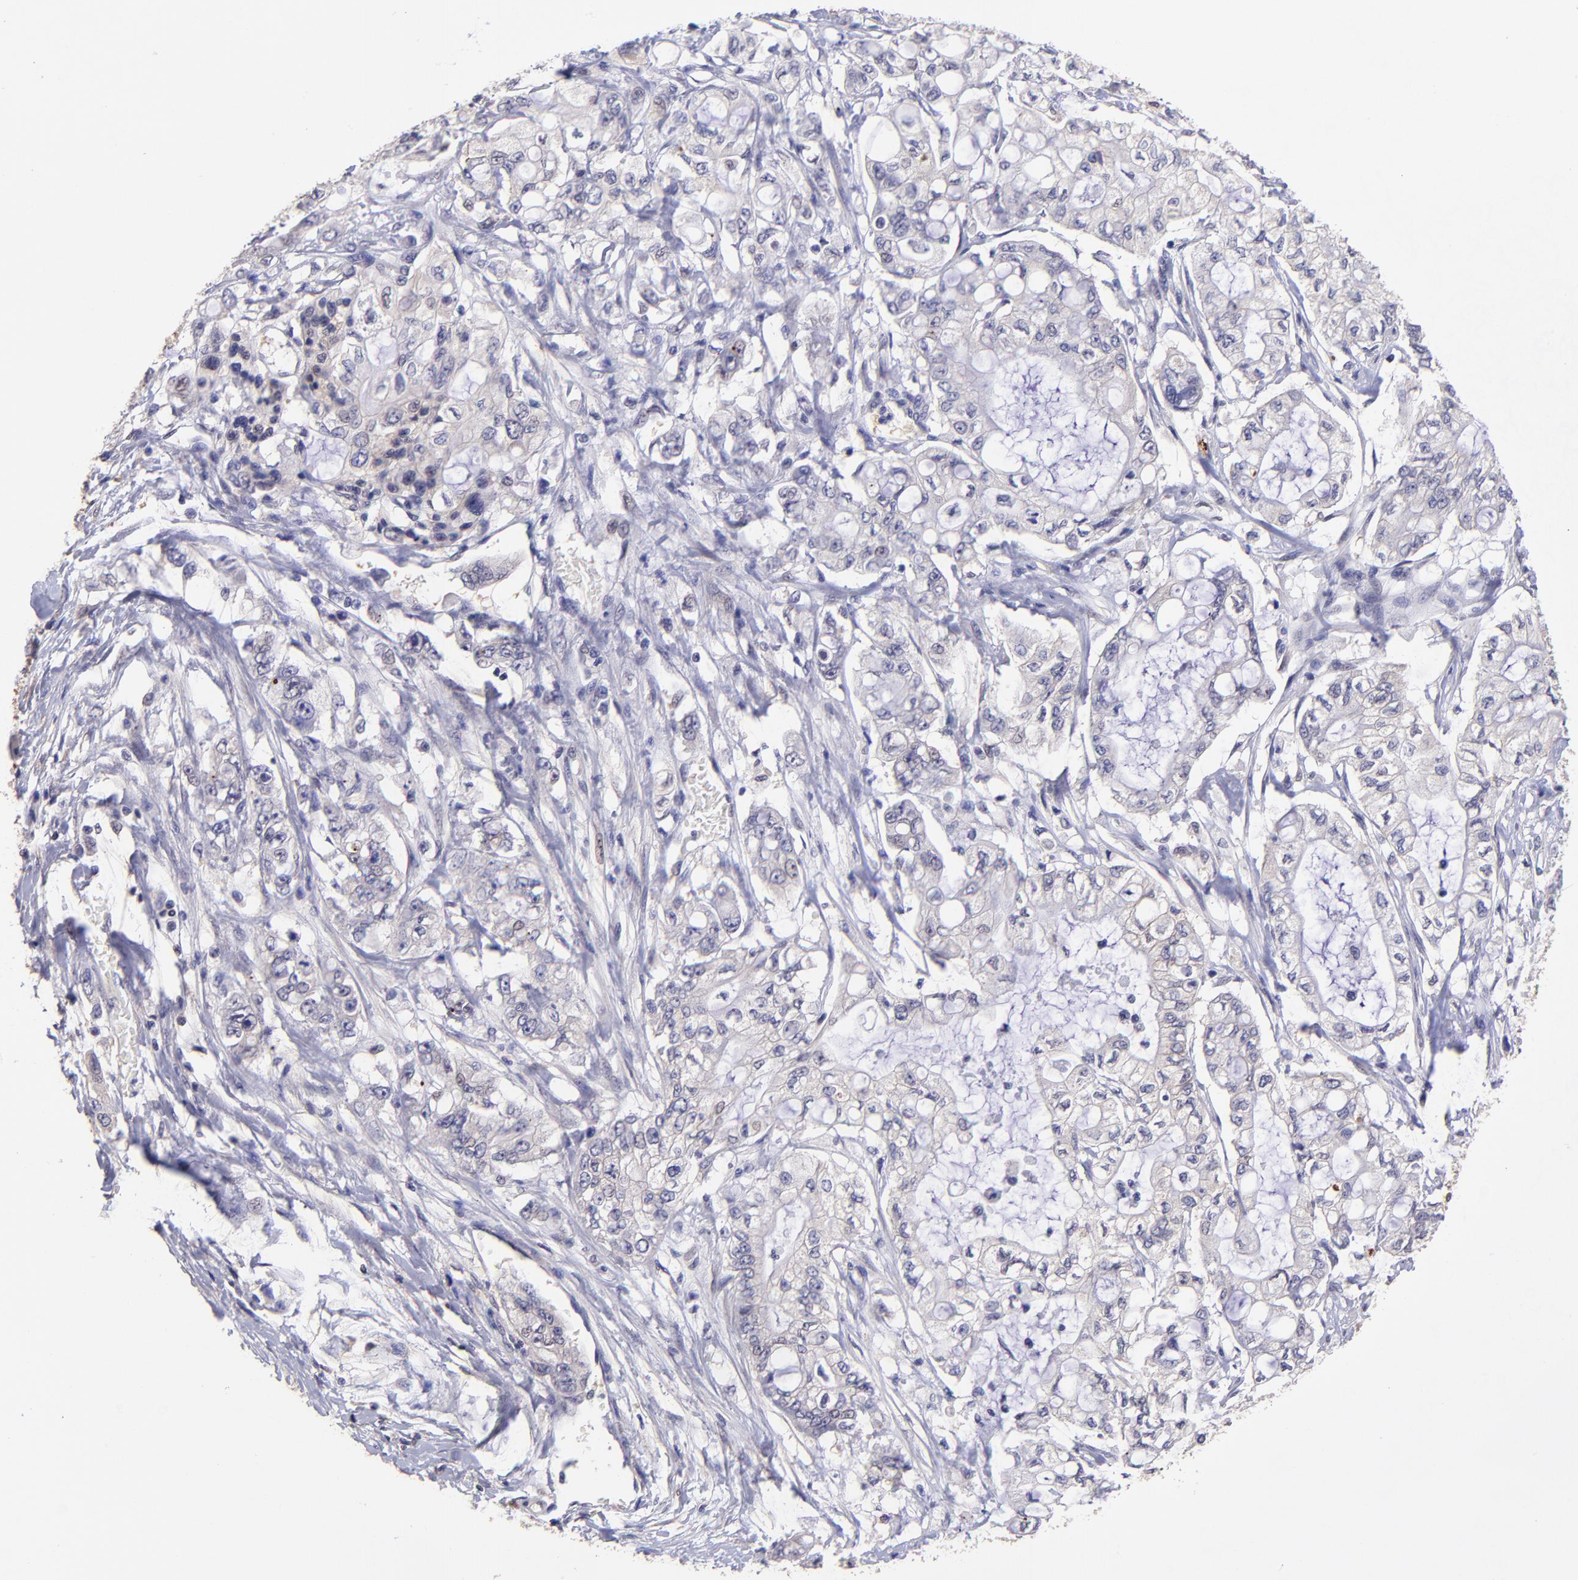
{"staining": {"intensity": "negative", "quantity": "none", "location": "none"}, "tissue": "pancreatic cancer", "cell_type": "Tumor cells", "image_type": "cancer", "snomed": [{"axis": "morphology", "description": "Adenocarcinoma, NOS"}, {"axis": "topography", "description": "Pancreas"}], "caption": "The image reveals no staining of tumor cells in pancreatic adenocarcinoma.", "gene": "NSF", "patient": {"sex": "male", "age": 79}}